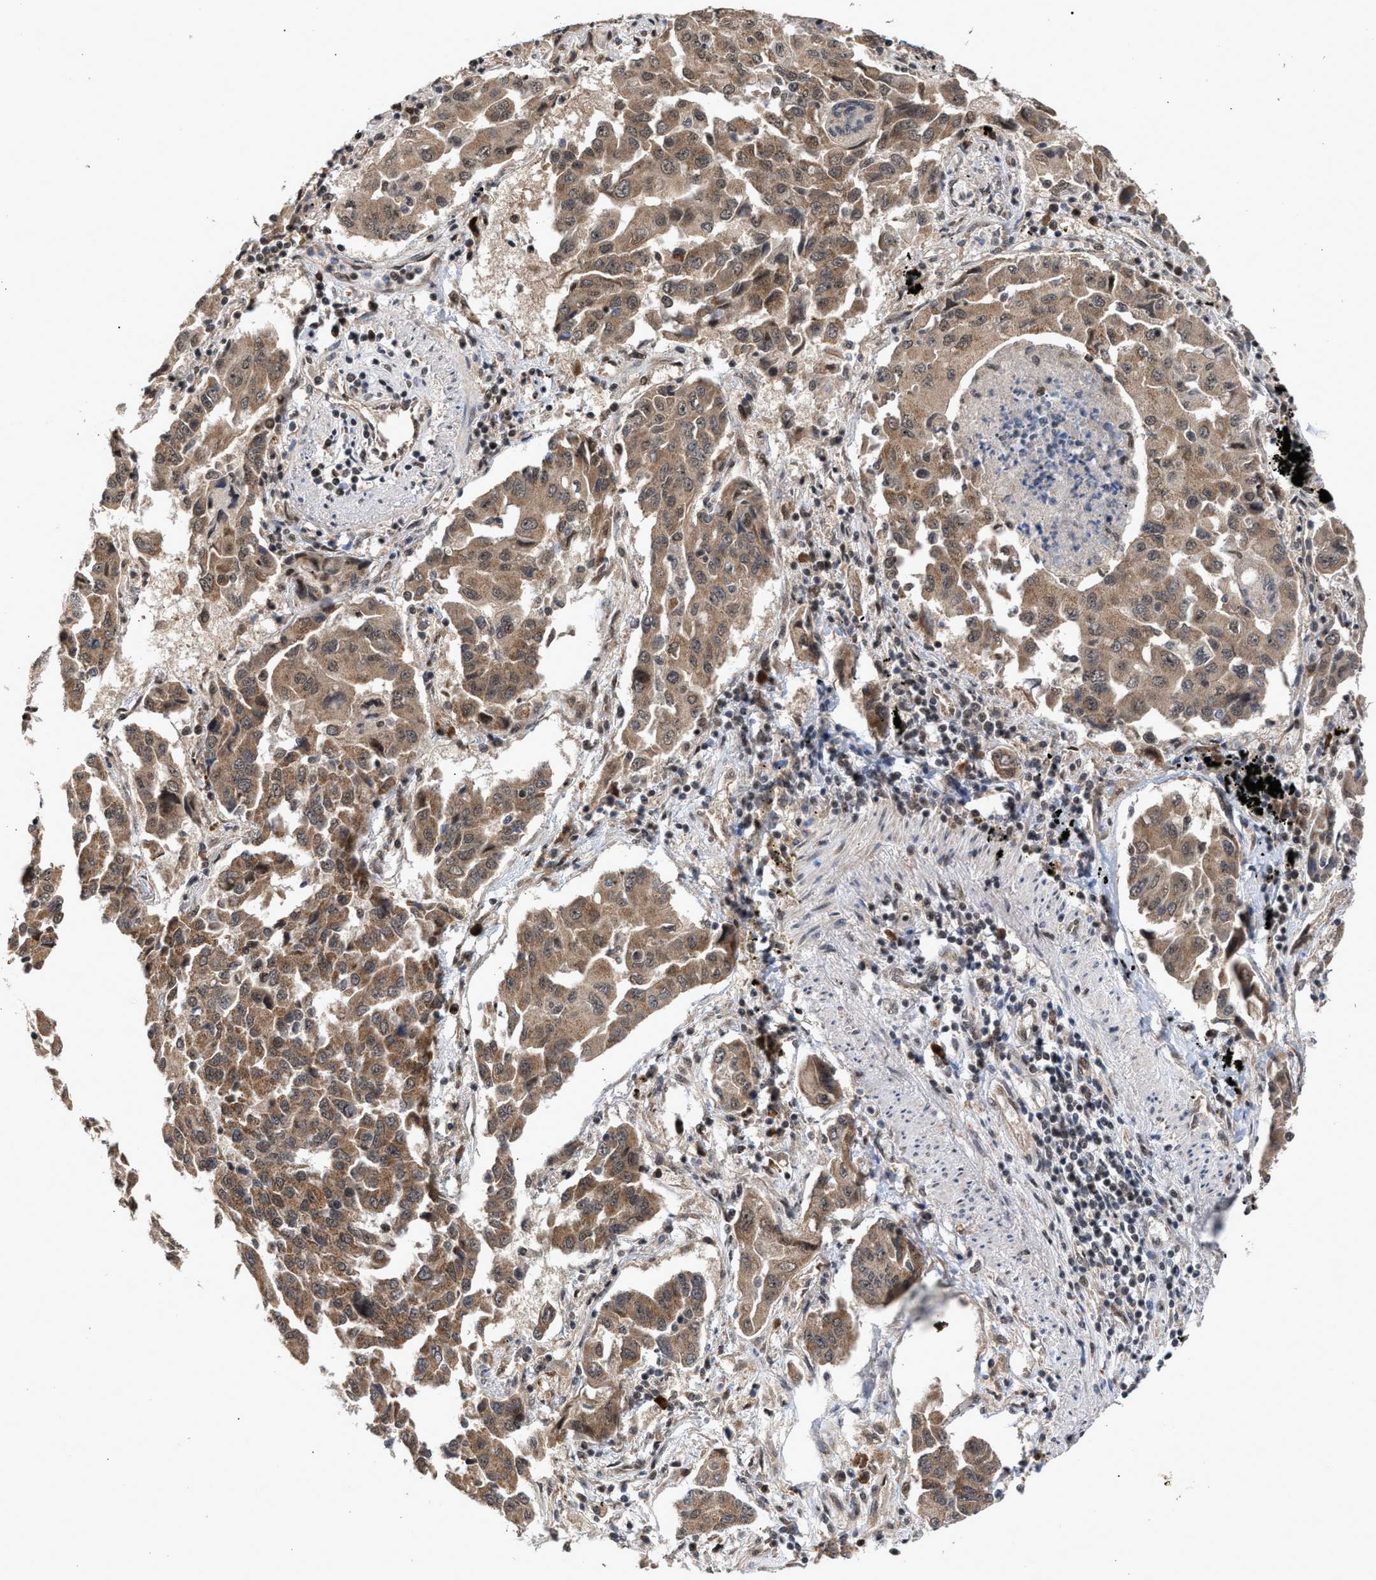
{"staining": {"intensity": "moderate", "quantity": ">75%", "location": "cytoplasmic/membranous"}, "tissue": "lung cancer", "cell_type": "Tumor cells", "image_type": "cancer", "snomed": [{"axis": "morphology", "description": "Adenocarcinoma, NOS"}, {"axis": "topography", "description": "Lung"}], "caption": "Lung cancer (adenocarcinoma) tissue displays moderate cytoplasmic/membranous staining in approximately >75% of tumor cells", "gene": "MKNK2", "patient": {"sex": "female", "age": 65}}